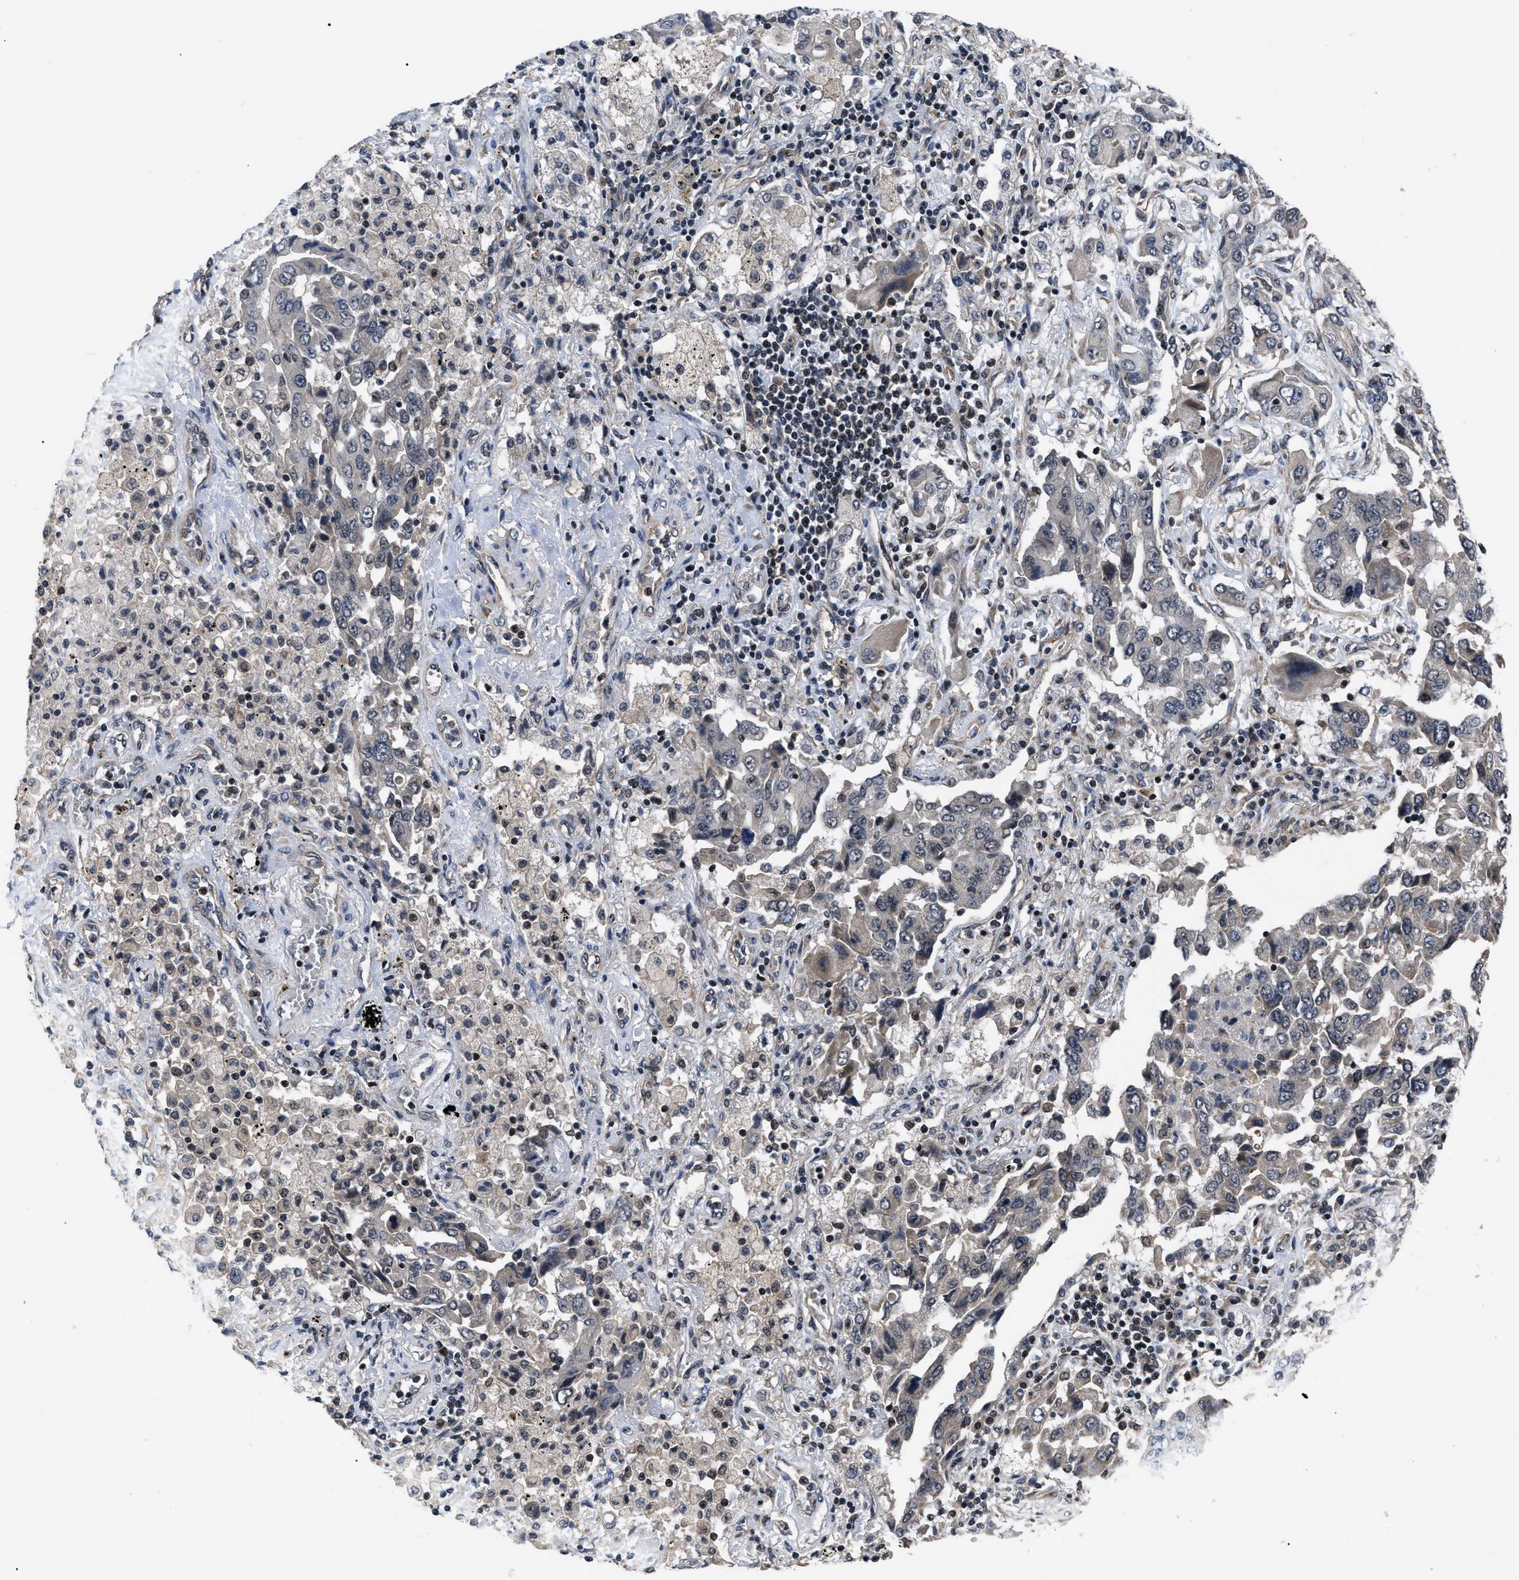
{"staining": {"intensity": "weak", "quantity": "<25%", "location": "cytoplasmic/membranous"}, "tissue": "lung cancer", "cell_type": "Tumor cells", "image_type": "cancer", "snomed": [{"axis": "morphology", "description": "Adenocarcinoma, NOS"}, {"axis": "topography", "description": "Lung"}], "caption": "Photomicrograph shows no significant protein expression in tumor cells of lung cancer. Brightfield microscopy of IHC stained with DAB (3,3'-diaminobenzidine) (brown) and hematoxylin (blue), captured at high magnification.", "gene": "DNAJC14", "patient": {"sex": "female", "age": 65}}